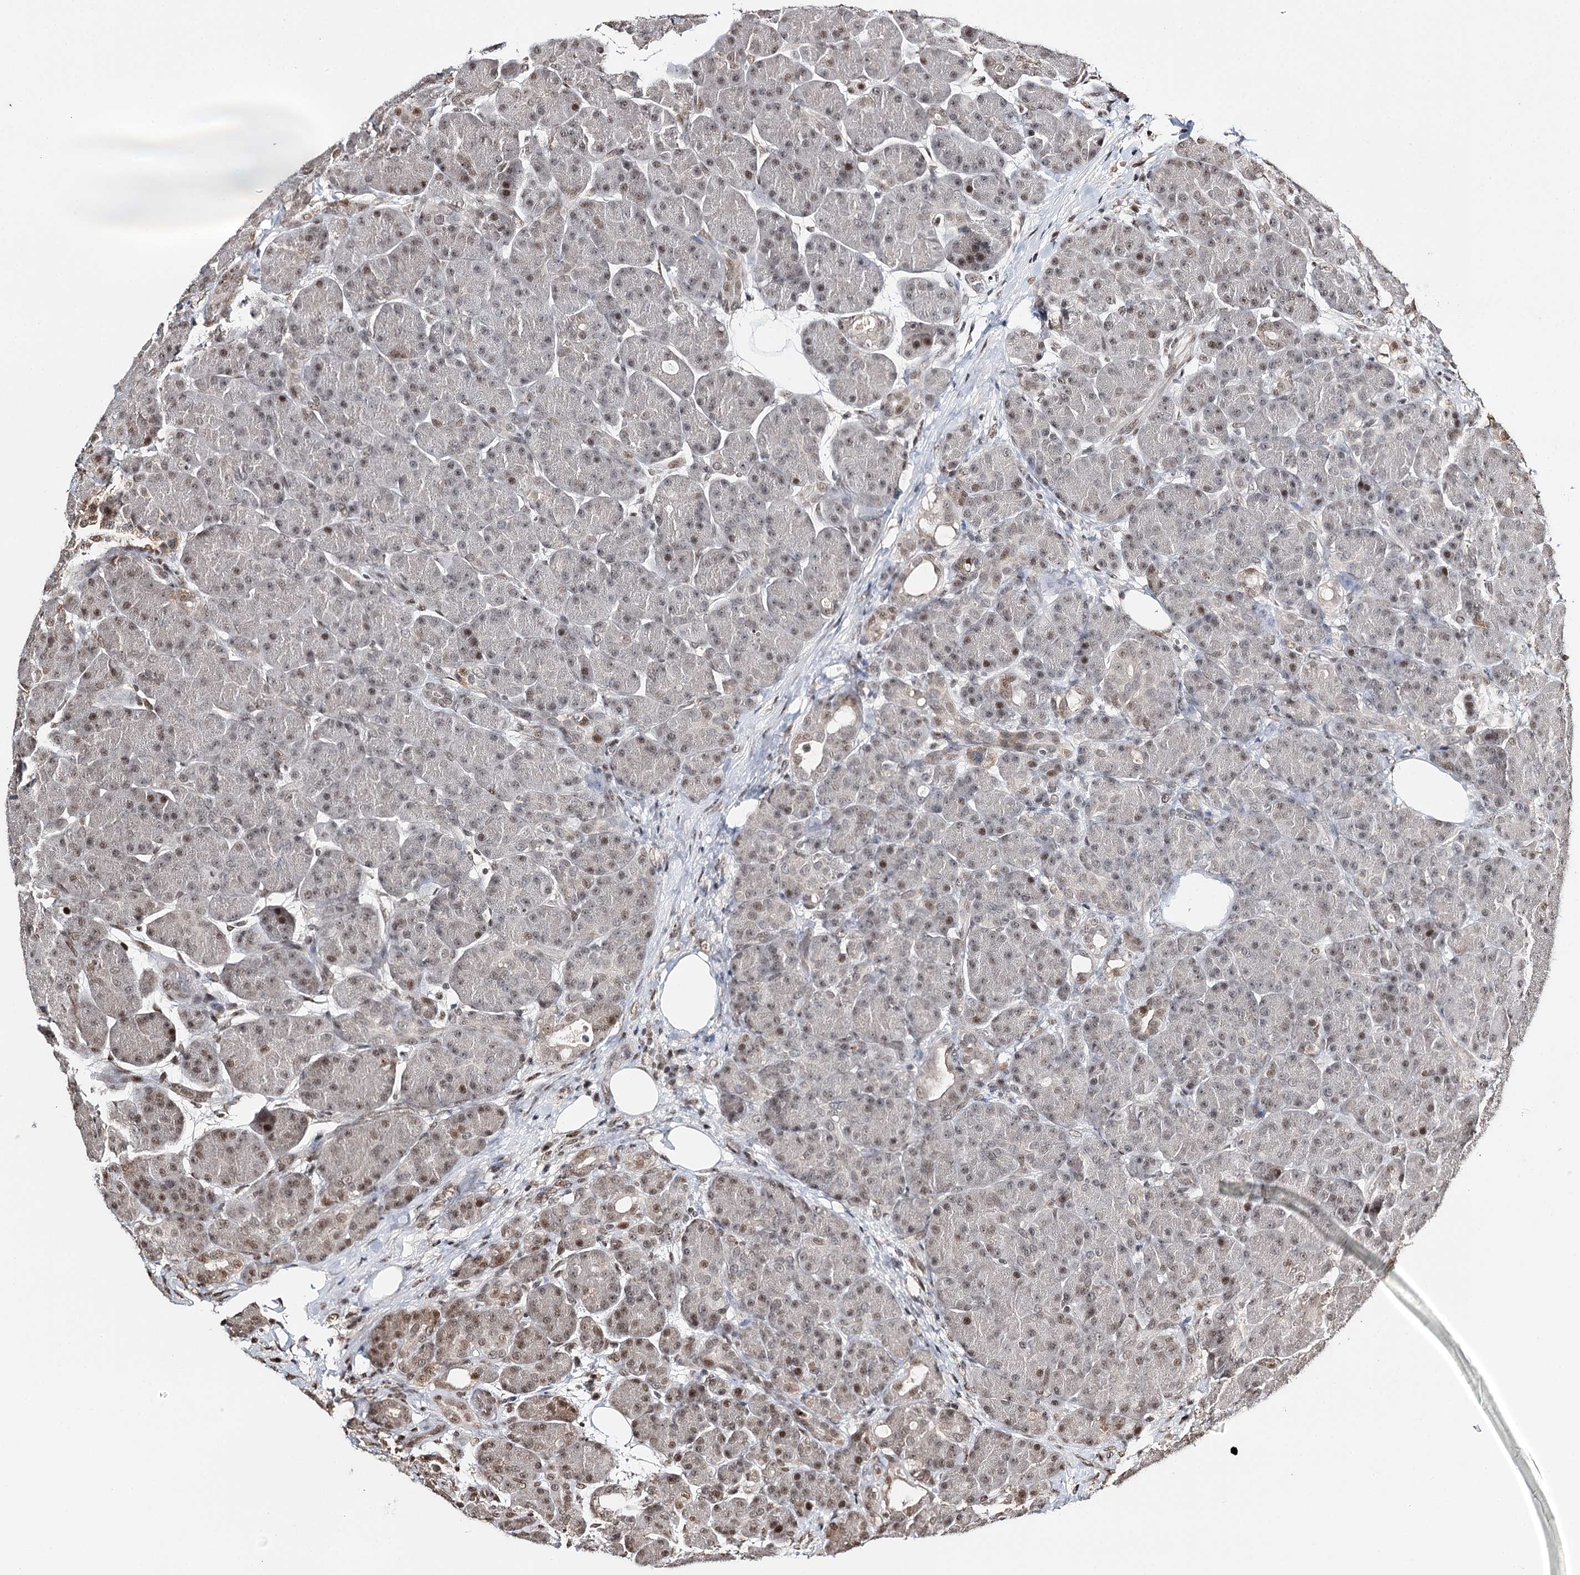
{"staining": {"intensity": "moderate", "quantity": "25%-75%", "location": "nuclear"}, "tissue": "pancreas", "cell_type": "Exocrine glandular cells", "image_type": "normal", "snomed": [{"axis": "morphology", "description": "Normal tissue, NOS"}, {"axis": "topography", "description": "Pancreas"}], "caption": "High-magnification brightfield microscopy of unremarkable pancreas stained with DAB (brown) and counterstained with hematoxylin (blue). exocrine glandular cells exhibit moderate nuclear positivity is seen in approximately25%-75% of cells.", "gene": "RPS27A", "patient": {"sex": "male", "age": 63}}